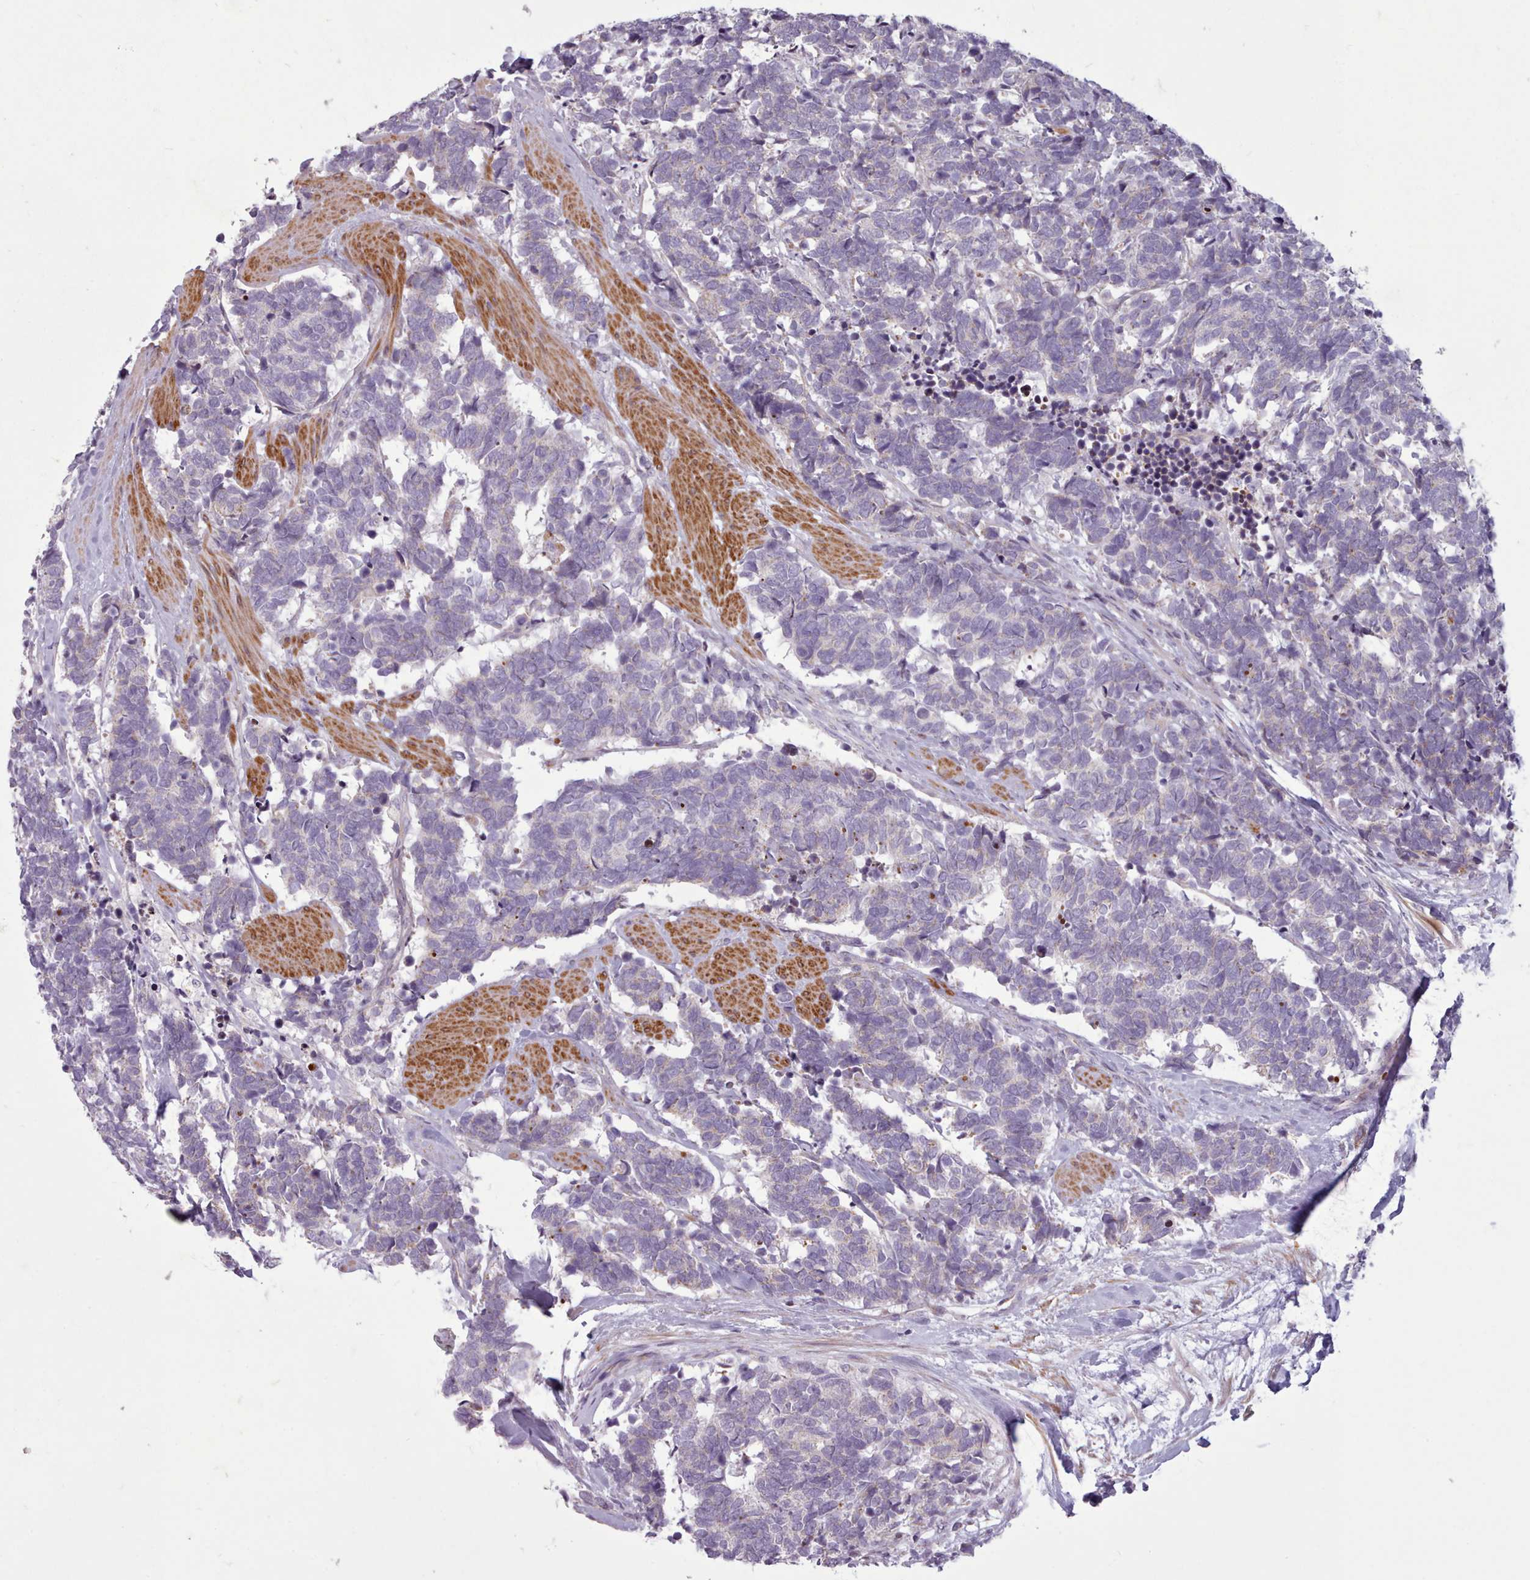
{"staining": {"intensity": "negative", "quantity": "none", "location": "none"}, "tissue": "carcinoid", "cell_type": "Tumor cells", "image_type": "cancer", "snomed": [{"axis": "morphology", "description": "Carcinoma, NOS"}, {"axis": "morphology", "description": "Carcinoid, malignant, NOS"}, {"axis": "topography", "description": "Prostate"}], "caption": "Immunohistochemistry (IHC) image of malignant carcinoid stained for a protein (brown), which demonstrates no staining in tumor cells.", "gene": "AVL9", "patient": {"sex": "male", "age": 57}}